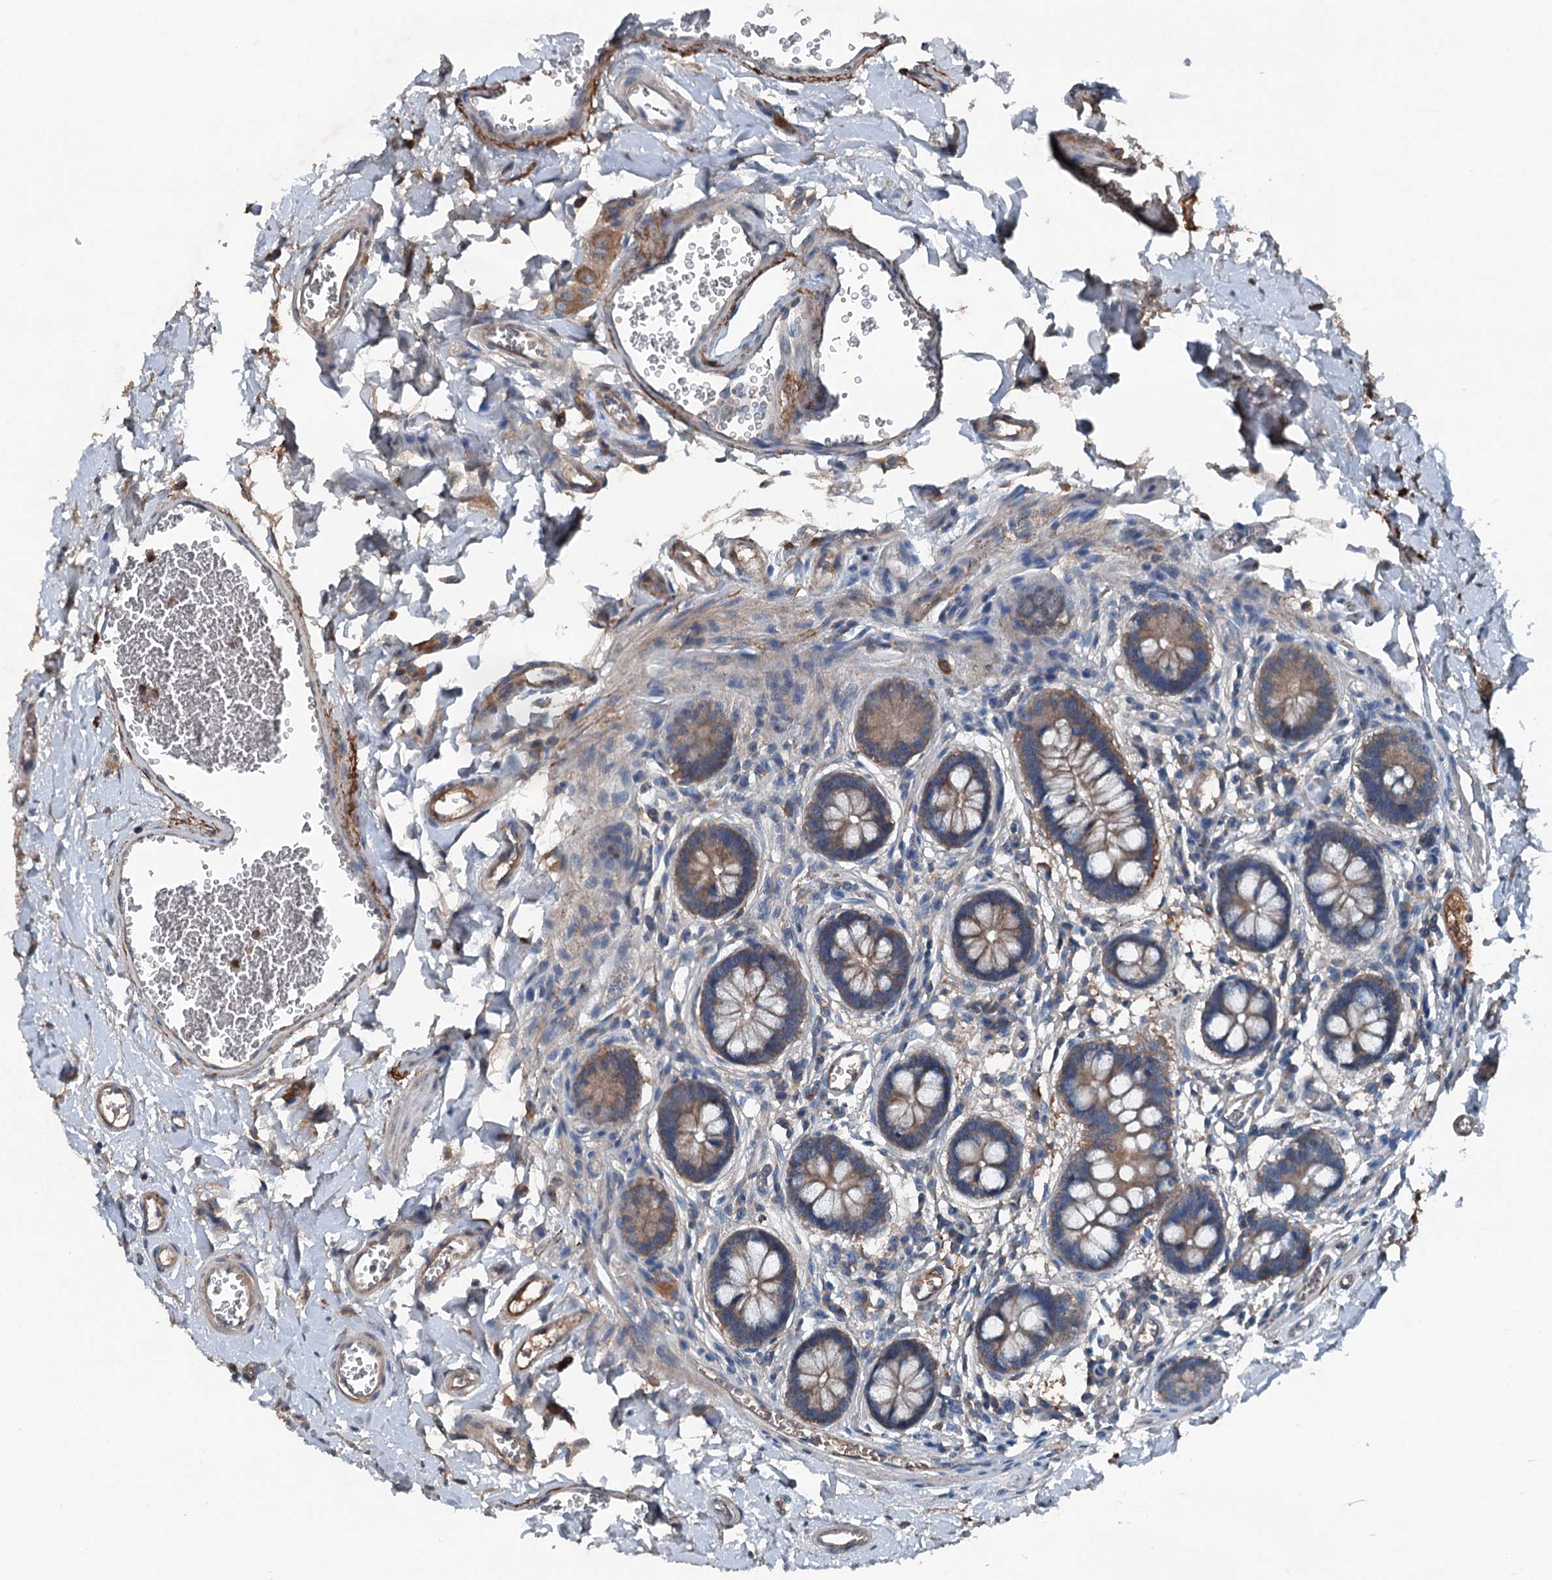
{"staining": {"intensity": "strong", "quantity": "25%-75%", "location": "cytoplasmic/membranous"}, "tissue": "small intestine", "cell_type": "Glandular cells", "image_type": "normal", "snomed": [{"axis": "morphology", "description": "Normal tissue, NOS"}, {"axis": "topography", "description": "Small intestine"}], "caption": "Strong cytoplasmic/membranous positivity for a protein is seen in approximately 25%-75% of glandular cells of unremarkable small intestine using immunohistochemistry.", "gene": "PDSS1", "patient": {"sex": "male", "age": 52}}